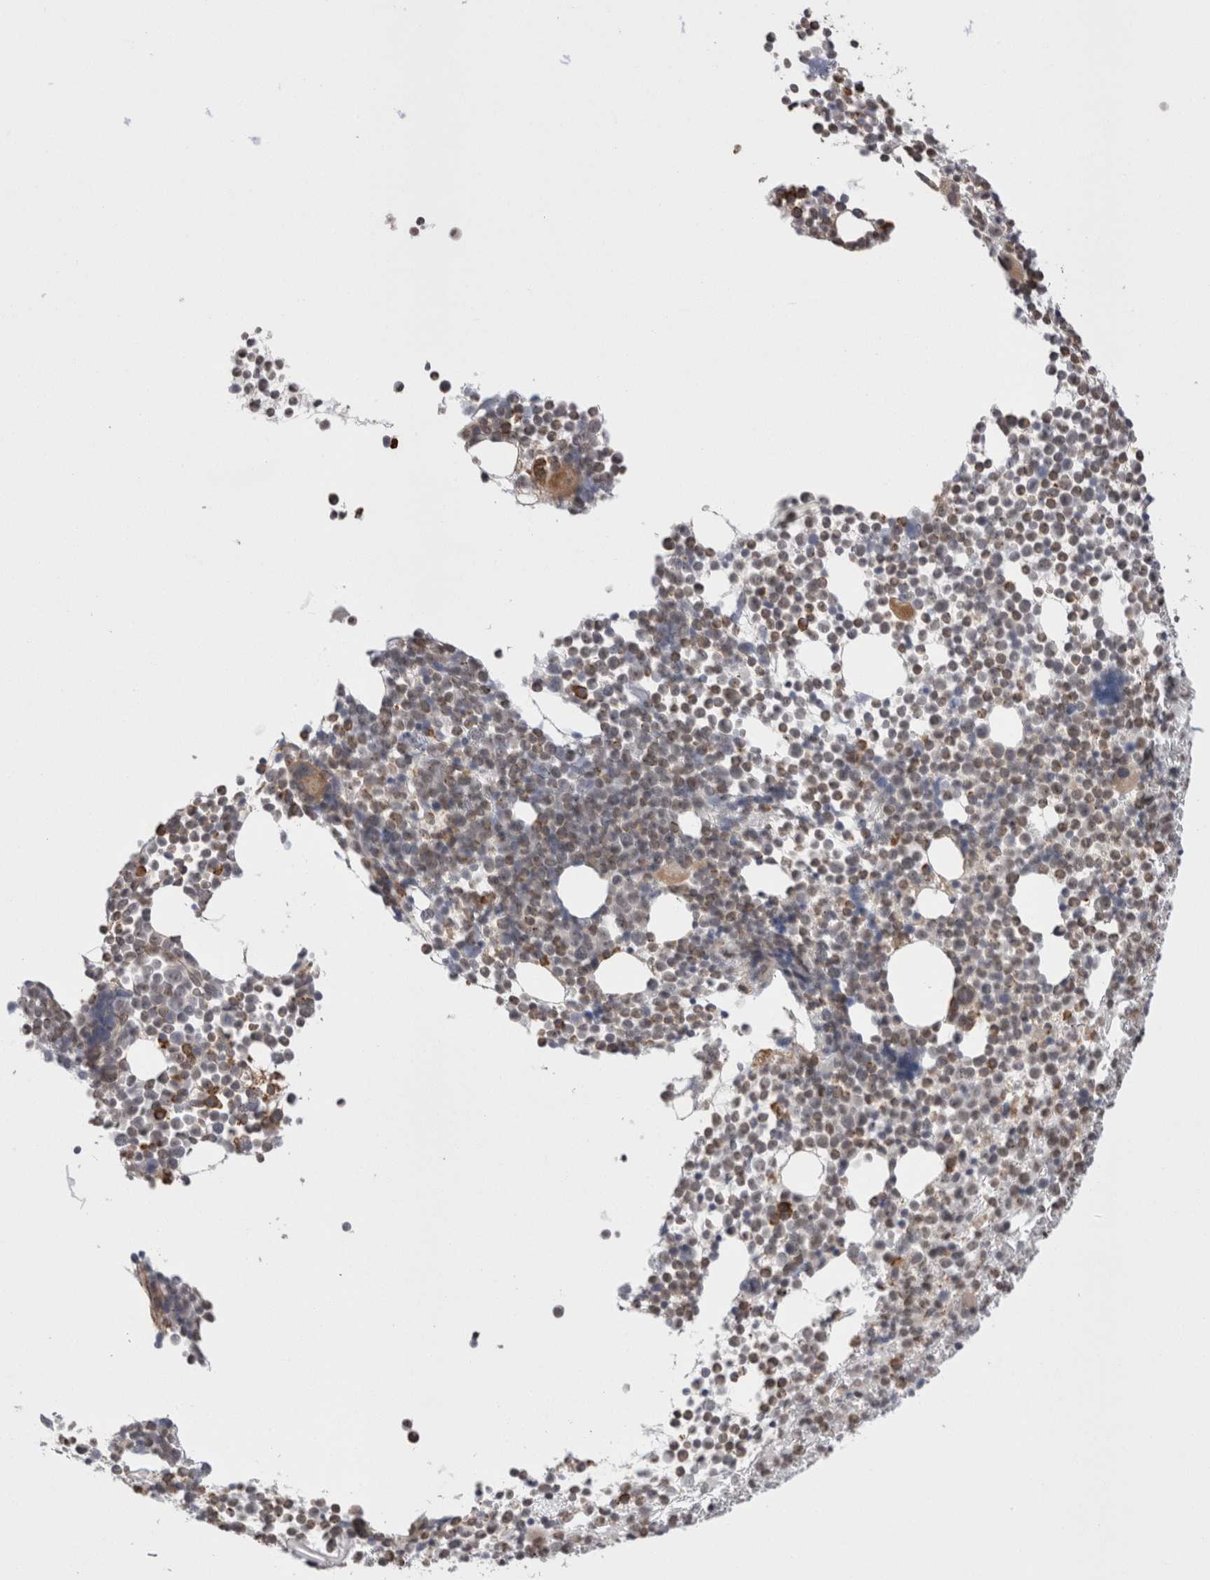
{"staining": {"intensity": "moderate", "quantity": "25%-75%", "location": "cytoplasmic/membranous,nuclear"}, "tissue": "bone marrow", "cell_type": "Hematopoietic cells", "image_type": "normal", "snomed": [{"axis": "morphology", "description": "Normal tissue, NOS"}, {"axis": "morphology", "description": "Inflammation, NOS"}, {"axis": "topography", "description": "Bone marrow"}], "caption": "The immunohistochemical stain shows moderate cytoplasmic/membranous,nuclear positivity in hematopoietic cells of normal bone marrow.", "gene": "EXOSC4", "patient": {"sex": "male", "age": 34}}